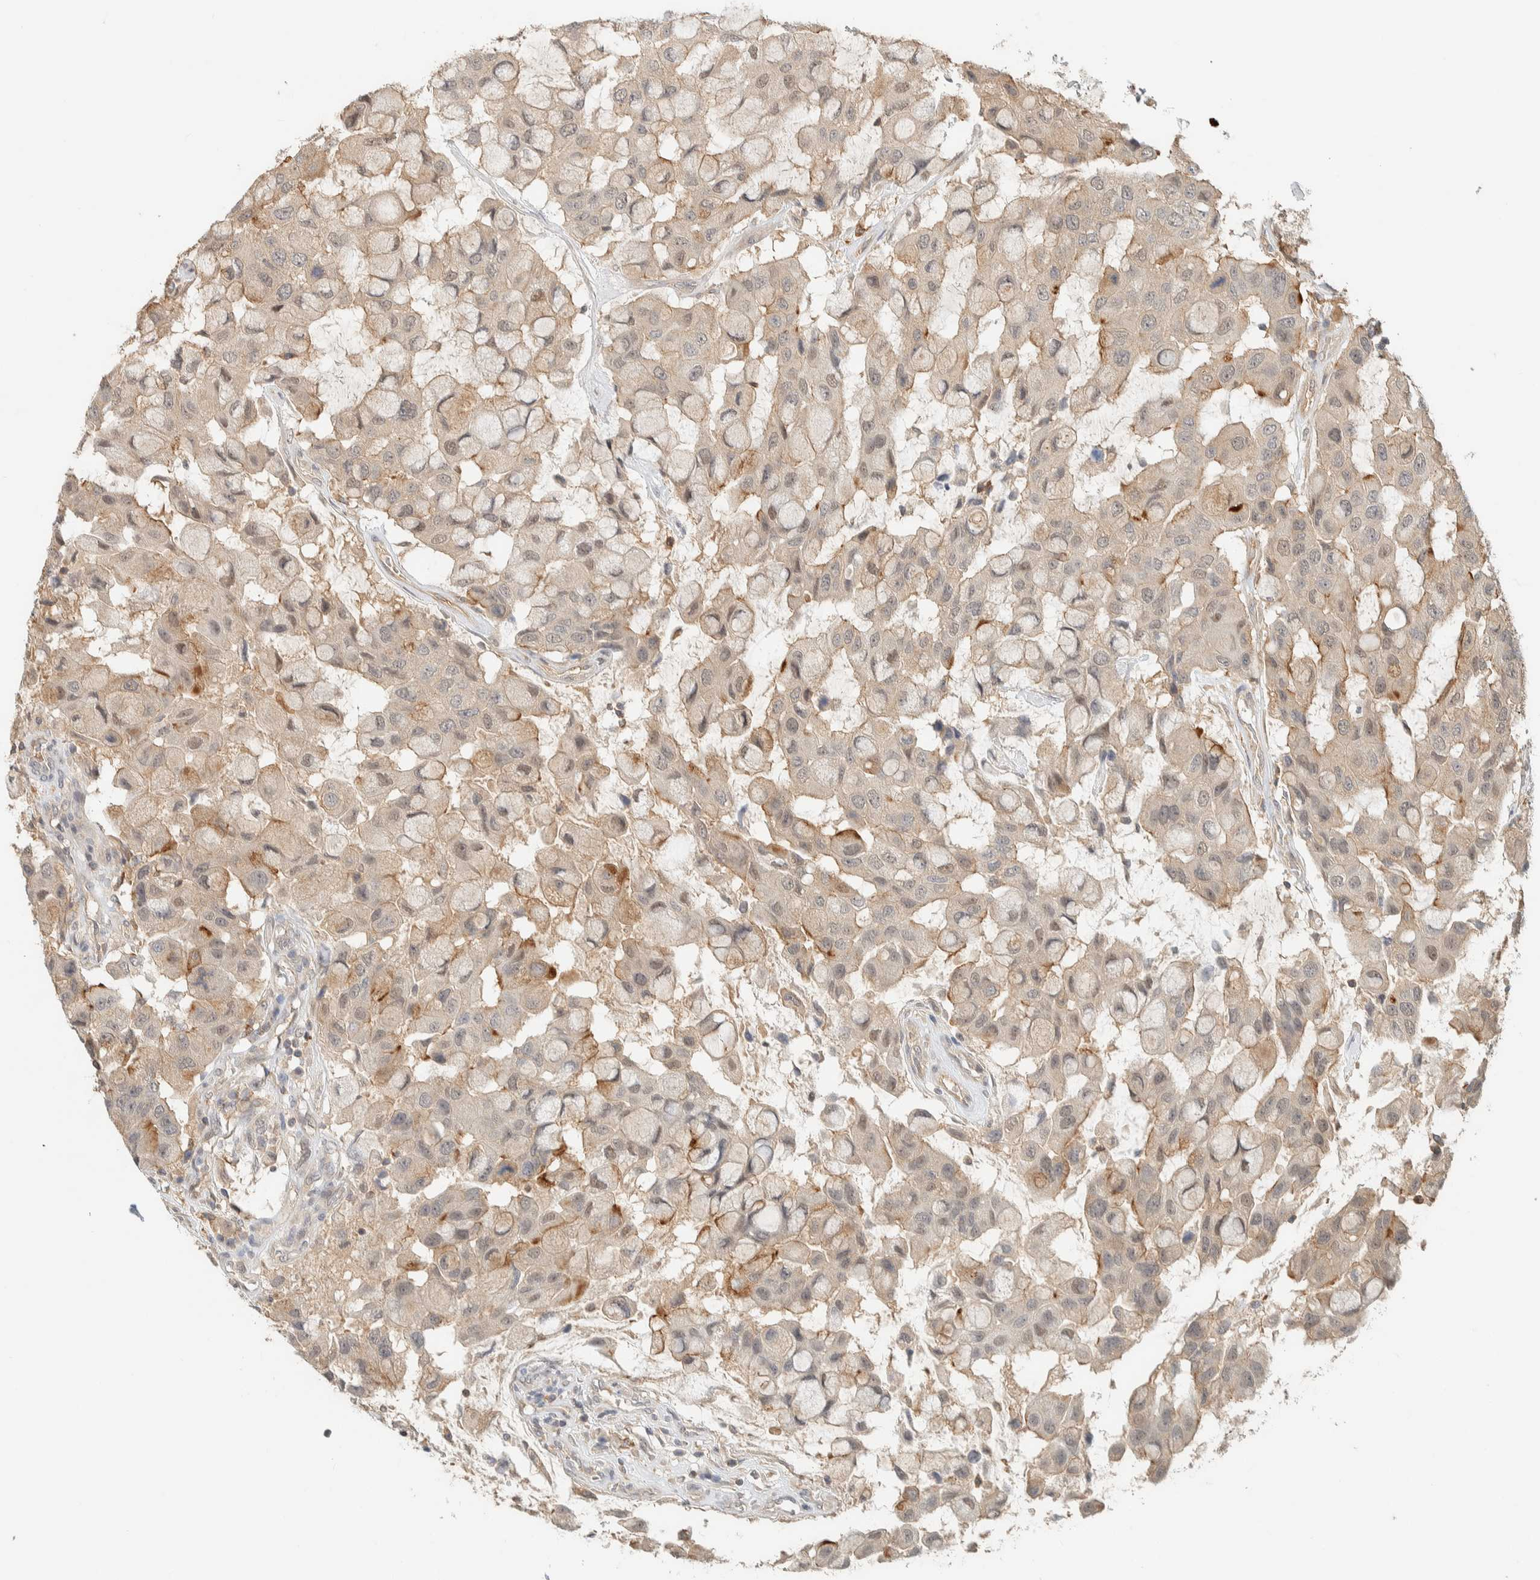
{"staining": {"intensity": "moderate", "quantity": "<25%", "location": "cytoplasmic/membranous"}, "tissue": "breast cancer", "cell_type": "Tumor cells", "image_type": "cancer", "snomed": [{"axis": "morphology", "description": "Duct carcinoma"}, {"axis": "topography", "description": "Breast"}], "caption": "Breast invasive ductal carcinoma stained with IHC demonstrates moderate cytoplasmic/membranous positivity in about <25% of tumor cells.", "gene": "RAB11FIP1", "patient": {"sex": "female", "age": 27}}